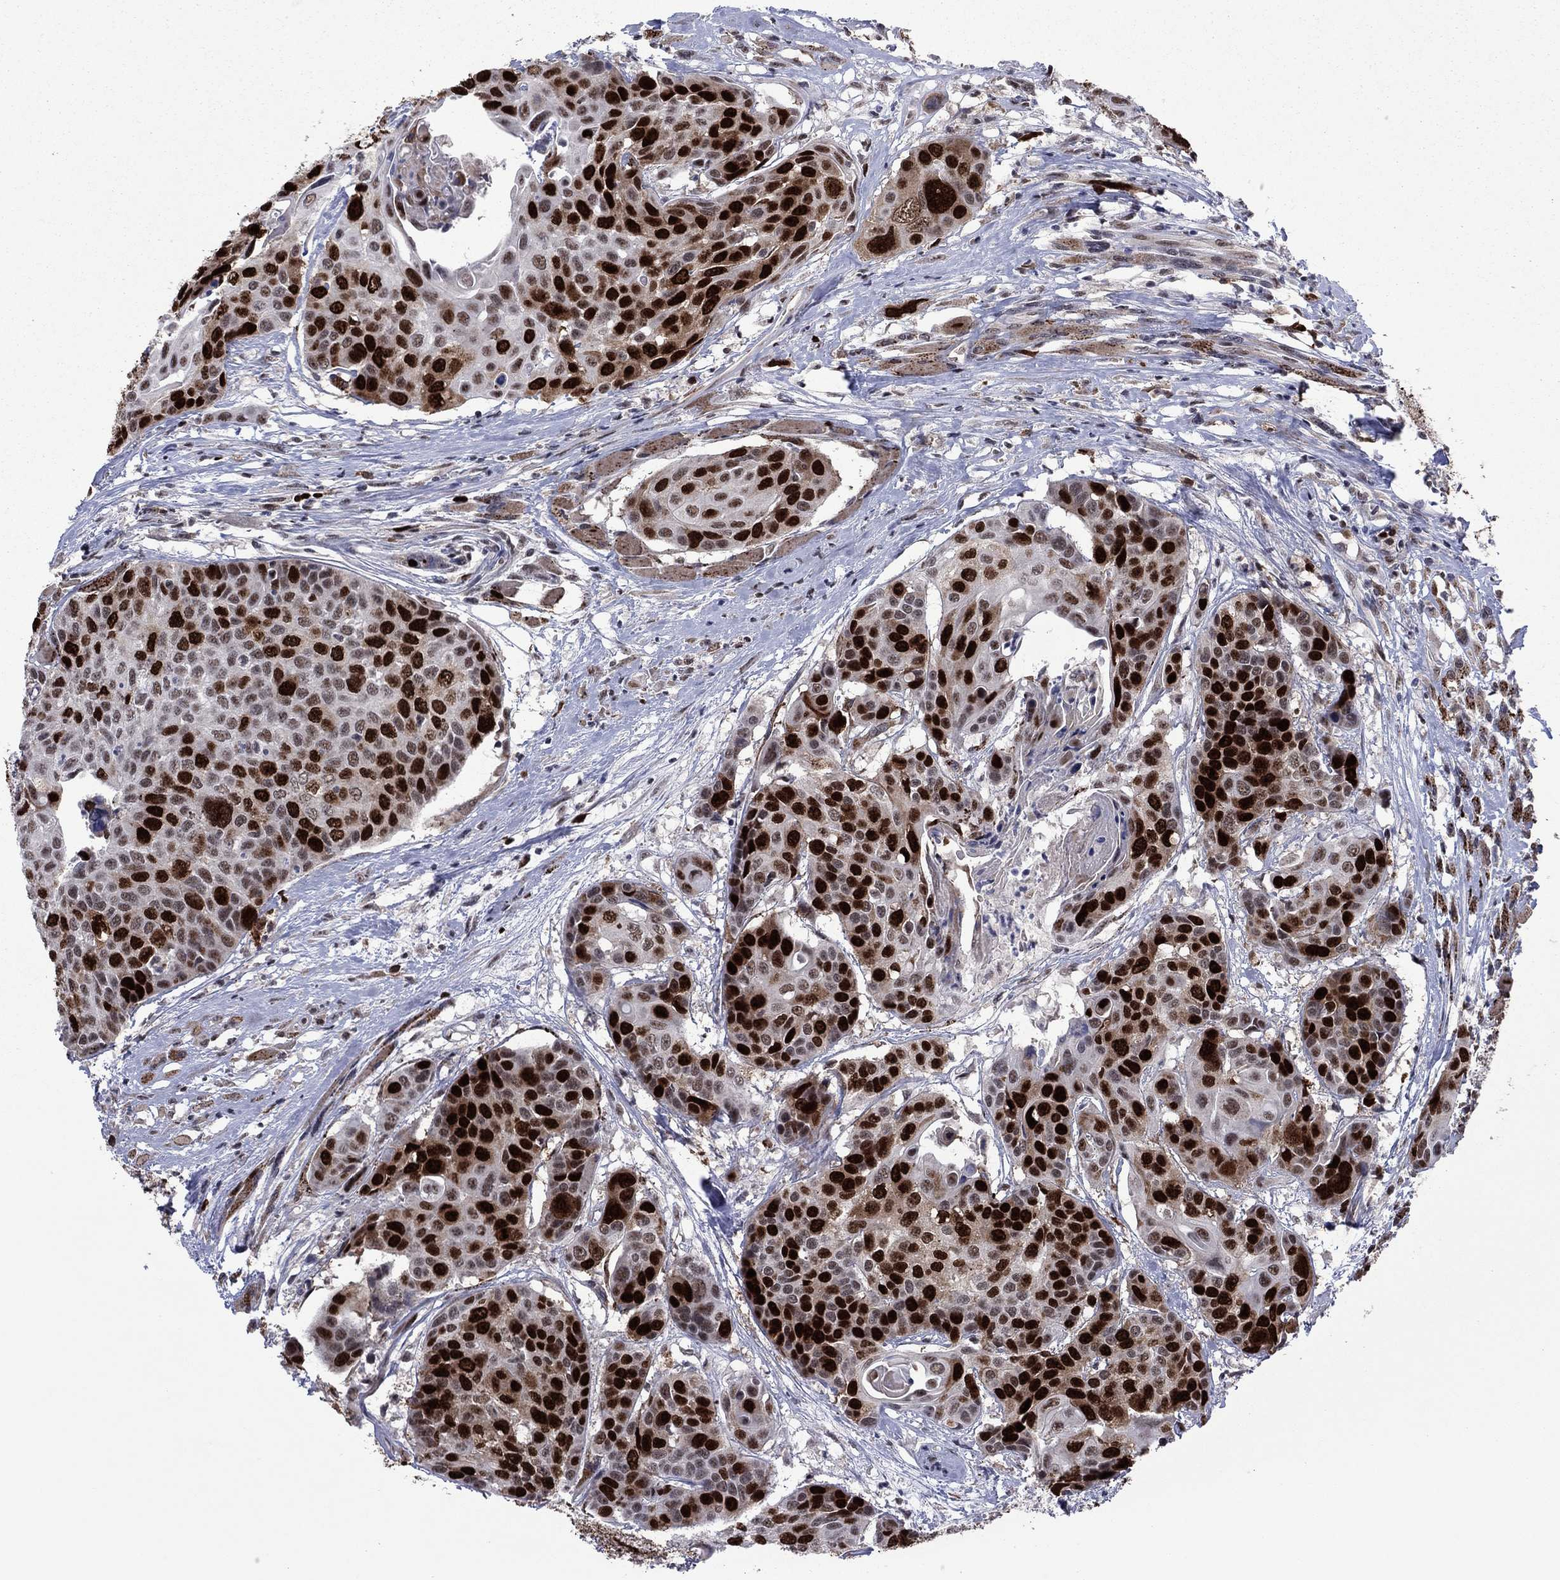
{"staining": {"intensity": "strong", "quantity": ">75%", "location": "nuclear"}, "tissue": "head and neck cancer", "cell_type": "Tumor cells", "image_type": "cancer", "snomed": [{"axis": "morphology", "description": "Squamous cell carcinoma, NOS"}, {"axis": "topography", "description": "Oral tissue"}, {"axis": "topography", "description": "Head-Neck"}], "caption": "Human head and neck cancer stained for a protein (brown) shows strong nuclear positive expression in about >75% of tumor cells.", "gene": "CDCA5", "patient": {"sex": "male", "age": 56}}